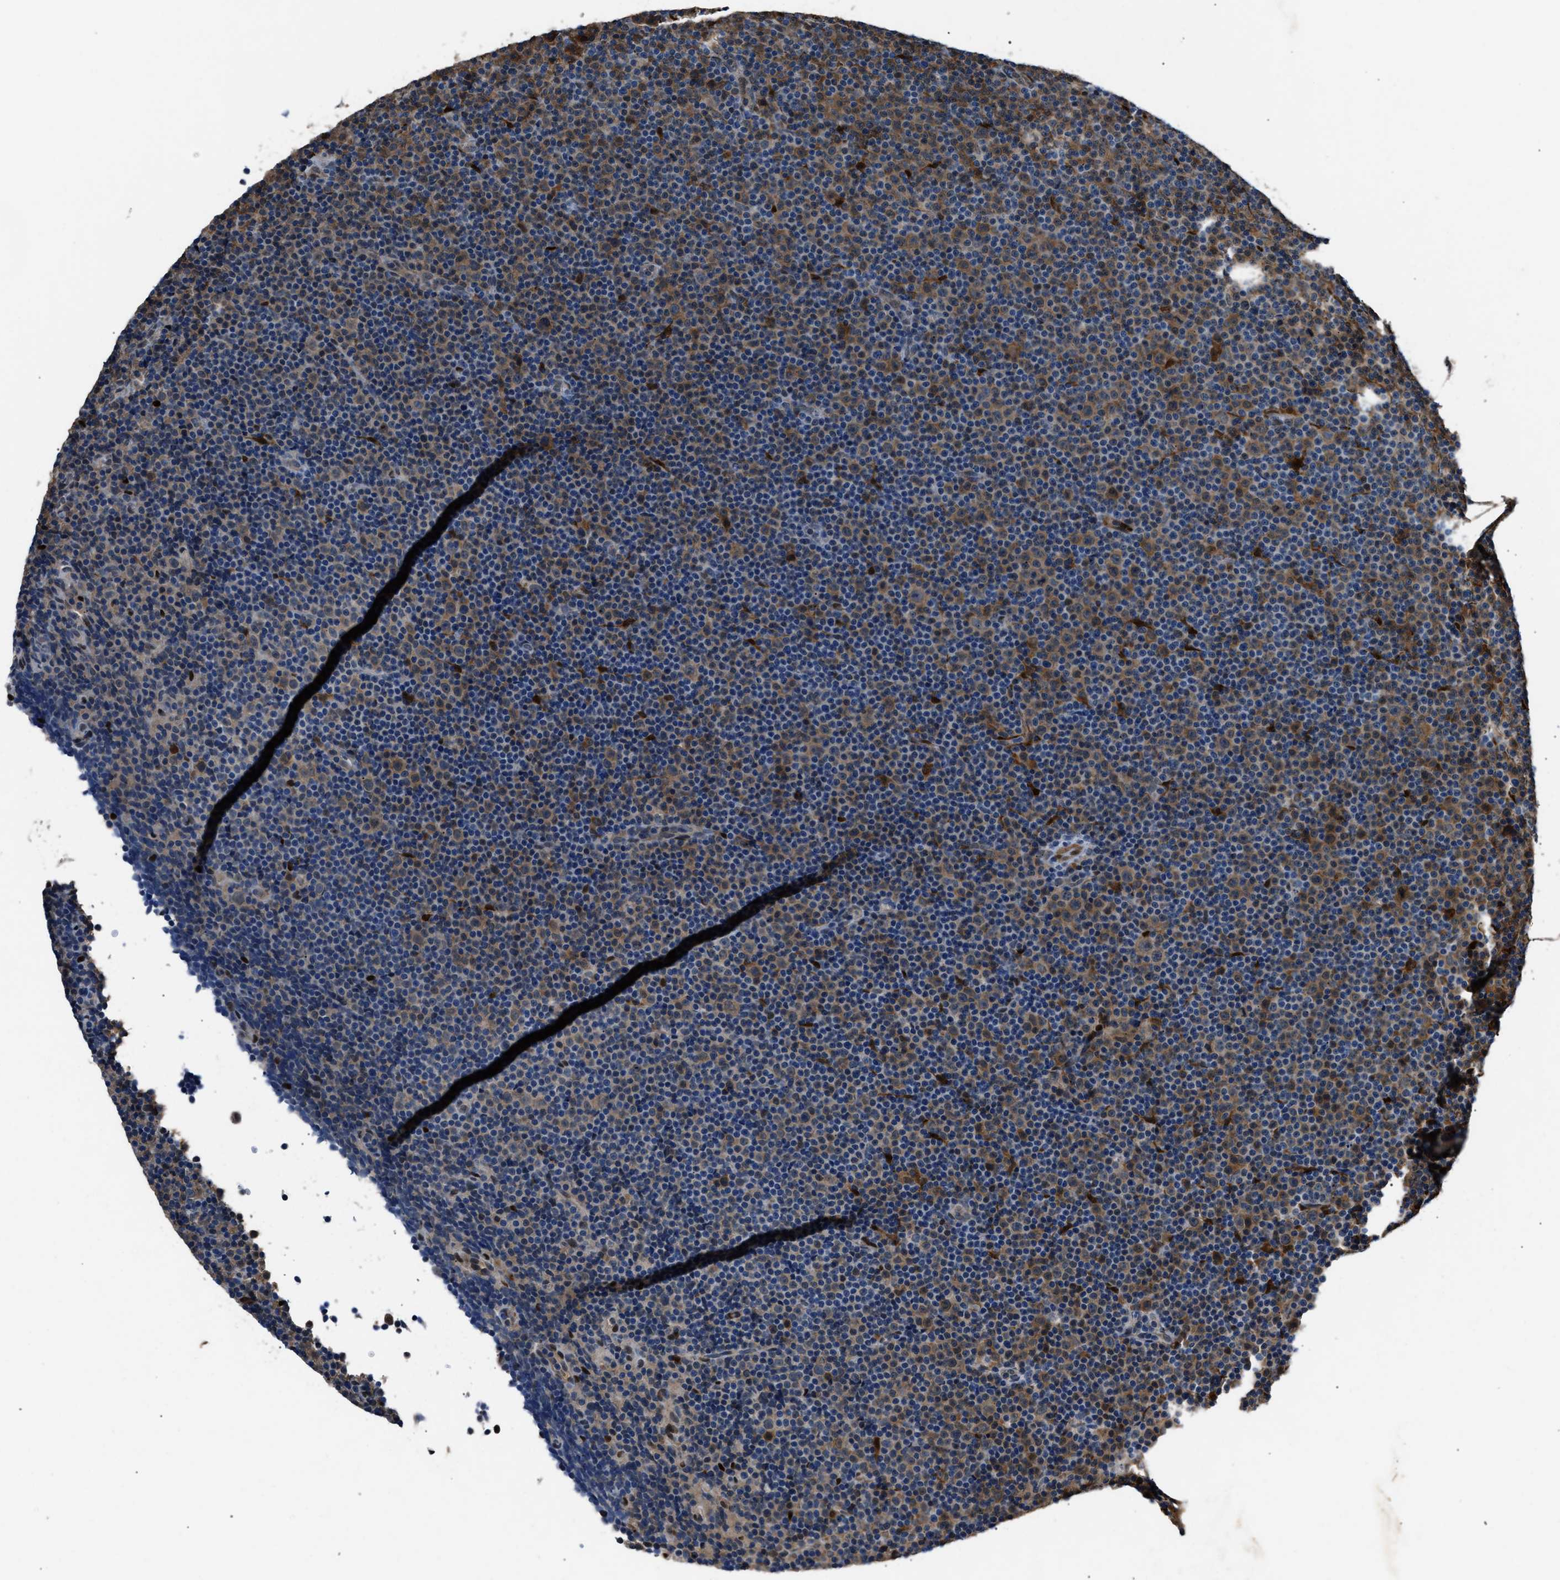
{"staining": {"intensity": "weak", "quantity": "<25%", "location": "cytoplasmic/membranous"}, "tissue": "lymphoma", "cell_type": "Tumor cells", "image_type": "cancer", "snomed": [{"axis": "morphology", "description": "Malignant lymphoma, non-Hodgkin's type, Low grade"}, {"axis": "topography", "description": "Lymph node"}], "caption": "Protein analysis of lymphoma displays no significant expression in tumor cells. The staining is performed using DAB (3,3'-diaminobenzidine) brown chromogen with nuclei counter-stained in using hematoxylin.", "gene": "PPA1", "patient": {"sex": "female", "age": 67}}